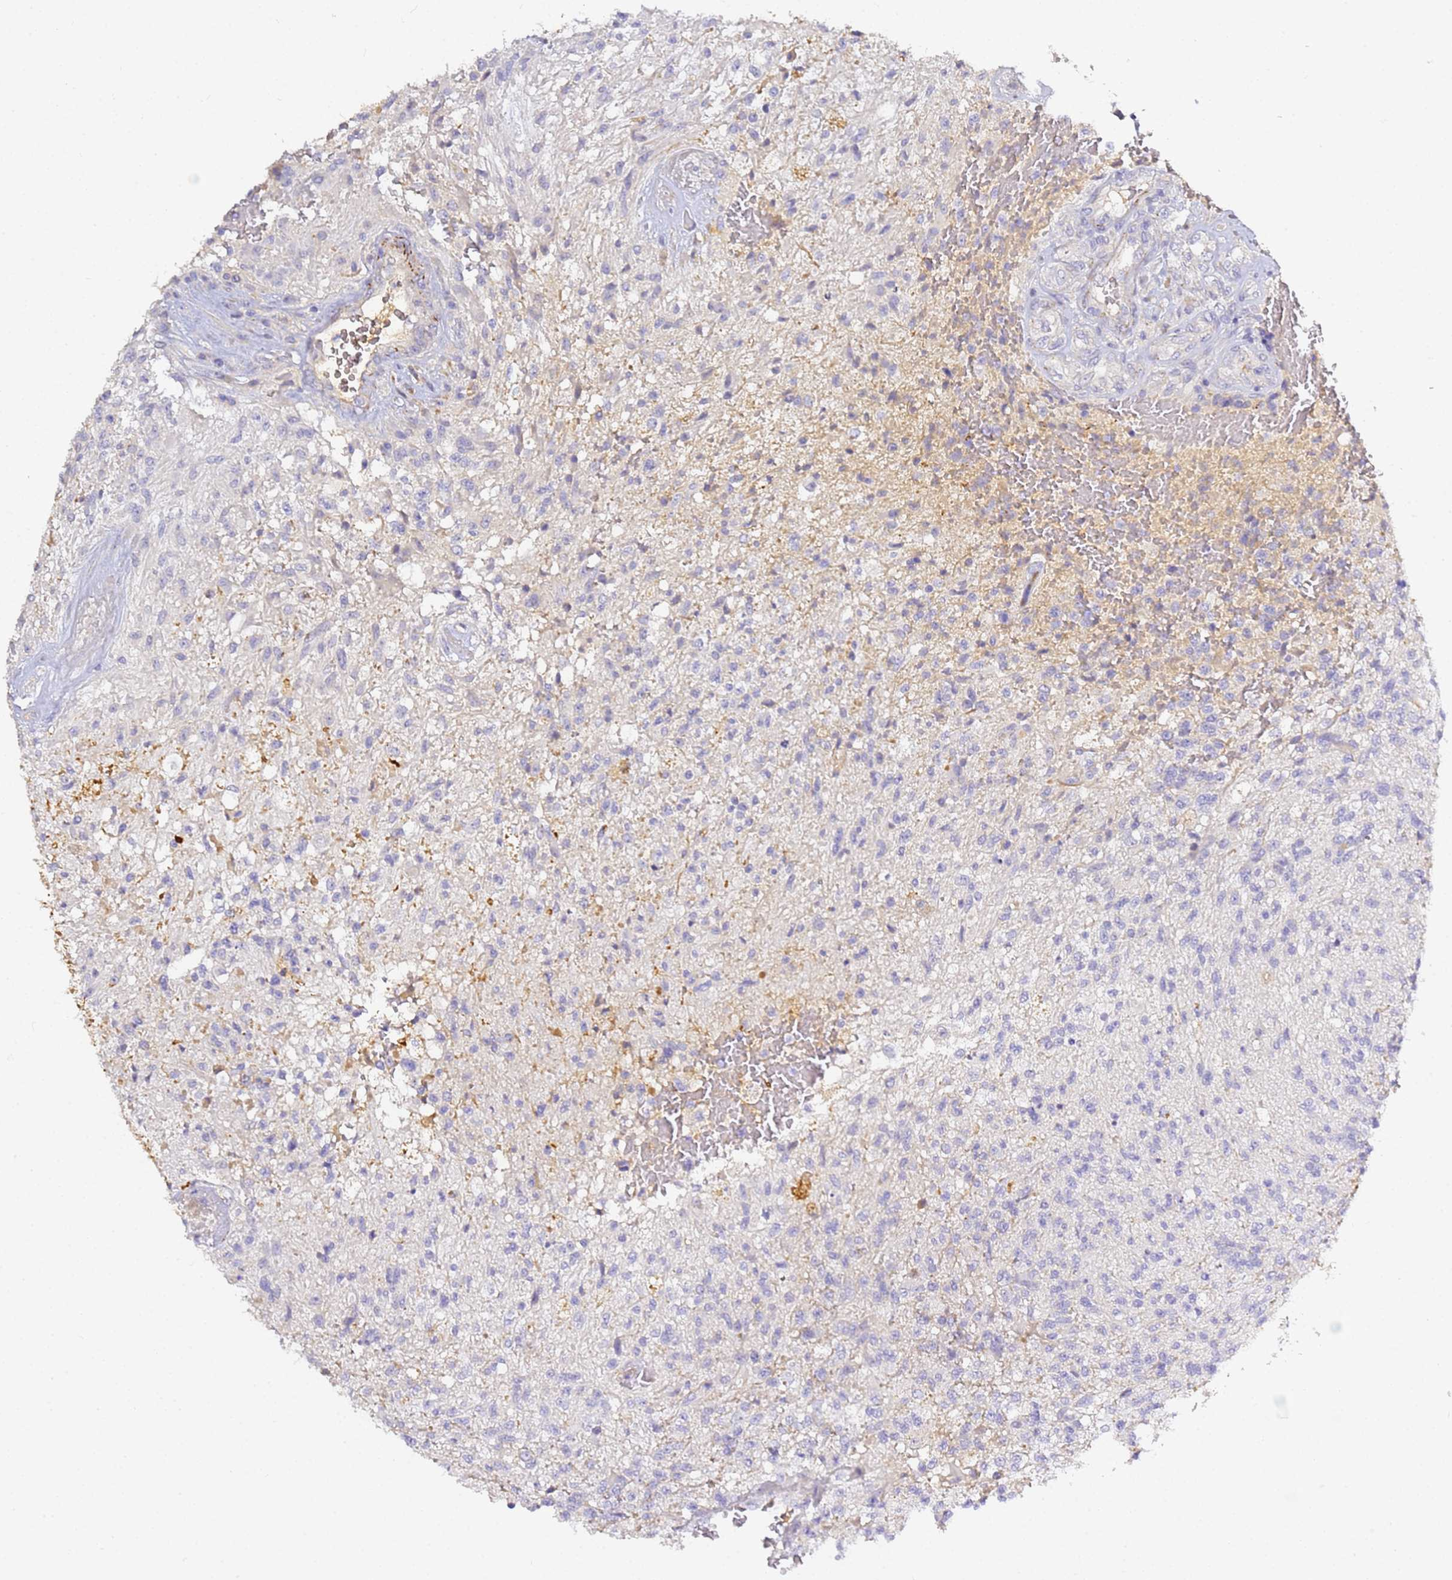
{"staining": {"intensity": "negative", "quantity": "none", "location": "none"}, "tissue": "glioma", "cell_type": "Tumor cells", "image_type": "cancer", "snomed": [{"axis": "morphology", "description": "Glioma, malignant, High grade"}, {"axis": "topography", "description": "Brain"}], "caption": "An IHC micrograph of malignant glioma (high-grade) is shown. There is no staining in tumor cells of malignant glioma (high-grade).", "gene": "CFH", "patient": {"sex": "male", "age": 56}}